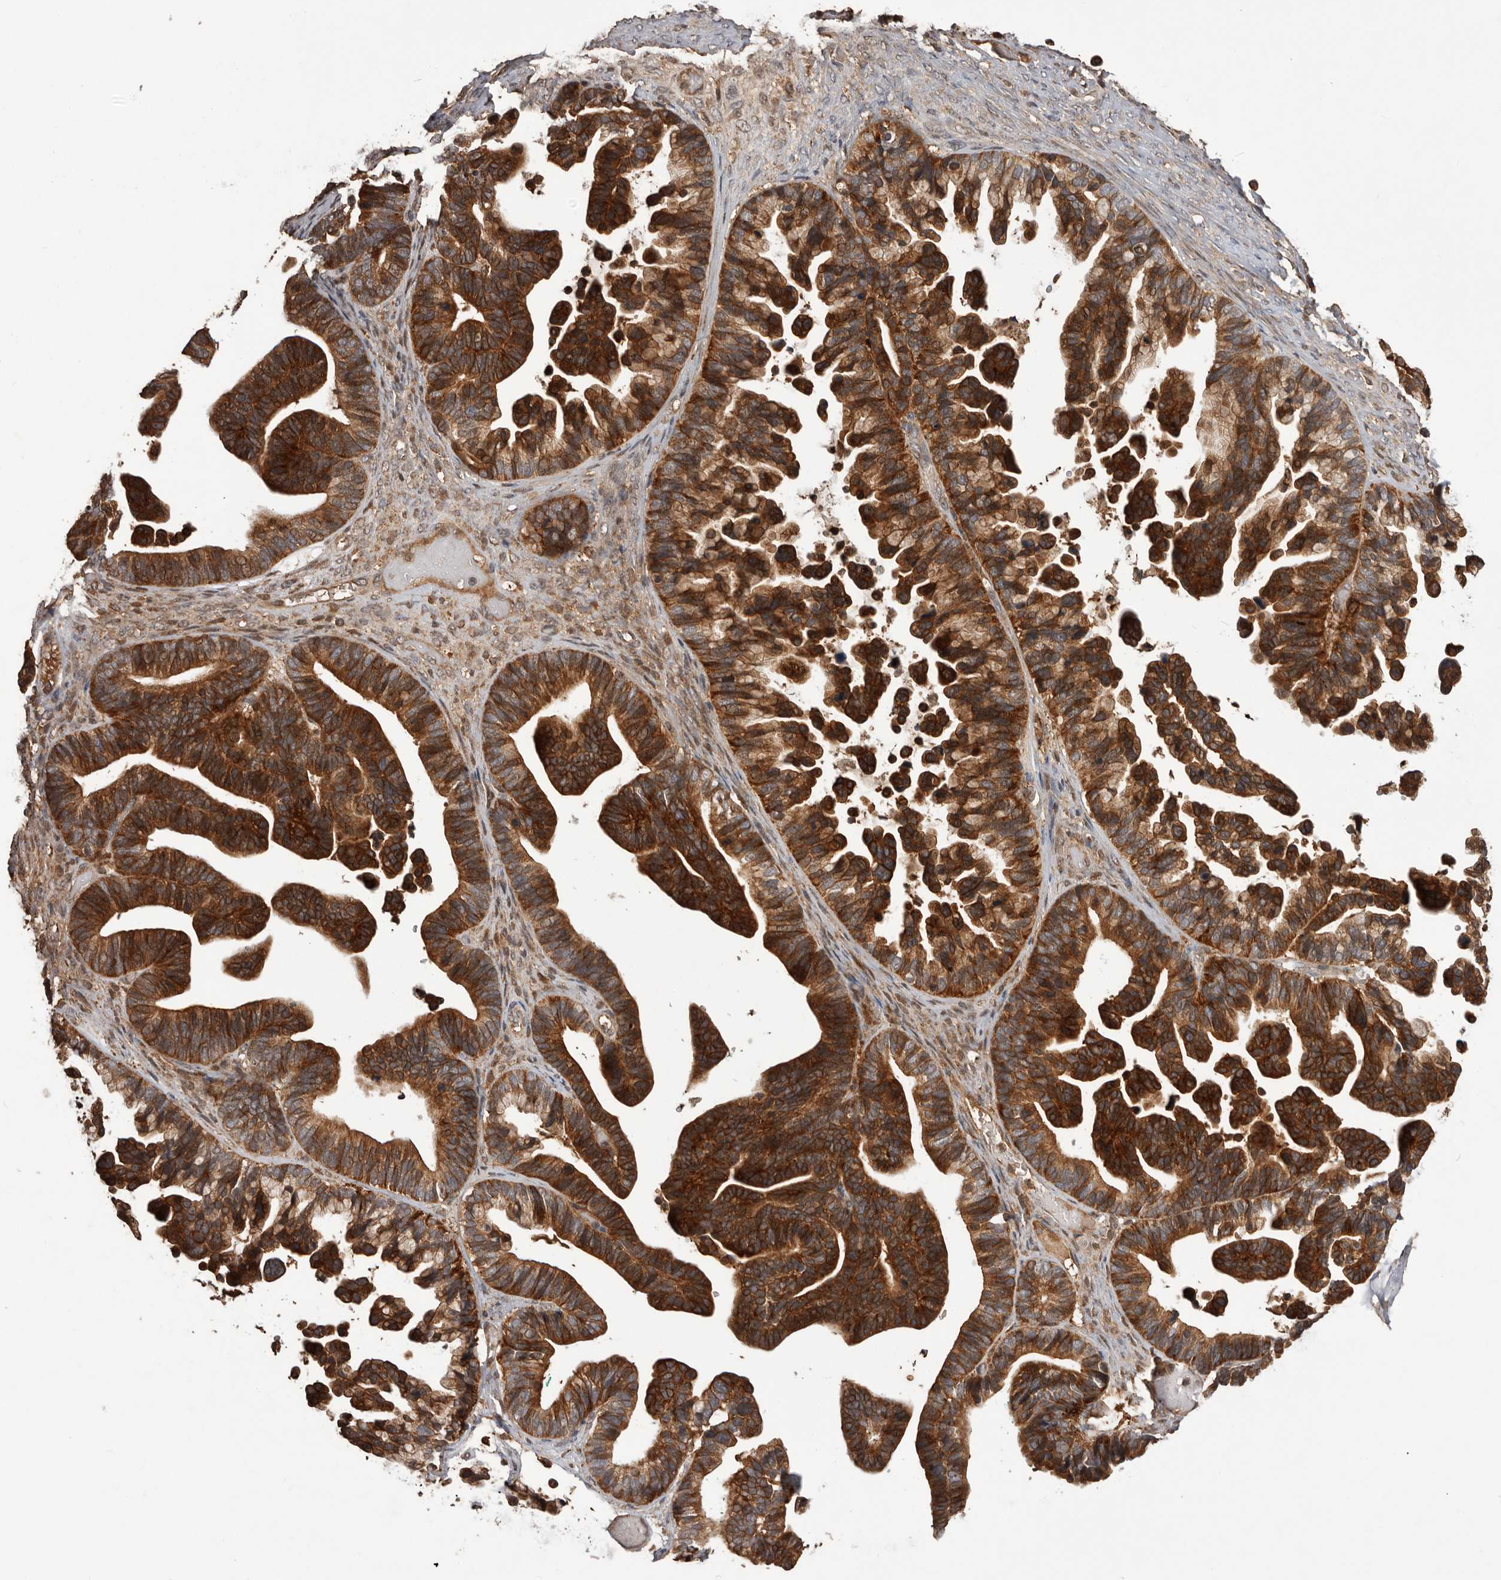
{"staining": {"intensity": "strong", "quantity": ">75%", "location": "cytoplasmic/membranous"}, "tissue": "ovarian cancer", "cell_type": "Tumor cells", "image_type": "cancer", "snomed": [{"axis": "morphology", "description": "Cystadenocarcinoma, serous, NOS"}, {"axis": "topography", "description": "Ovary"}], "caption": "Immunohistochemistry photomicrograph of ovarian serous cystadenocarcinoma stained for a protein (brown), which displays high levels of strong cytoplasmic/membranous staining in approximately >75% of tumor cells.", "gene": "SLC22A3", "patient": {"sex": "female", "age": 56}}